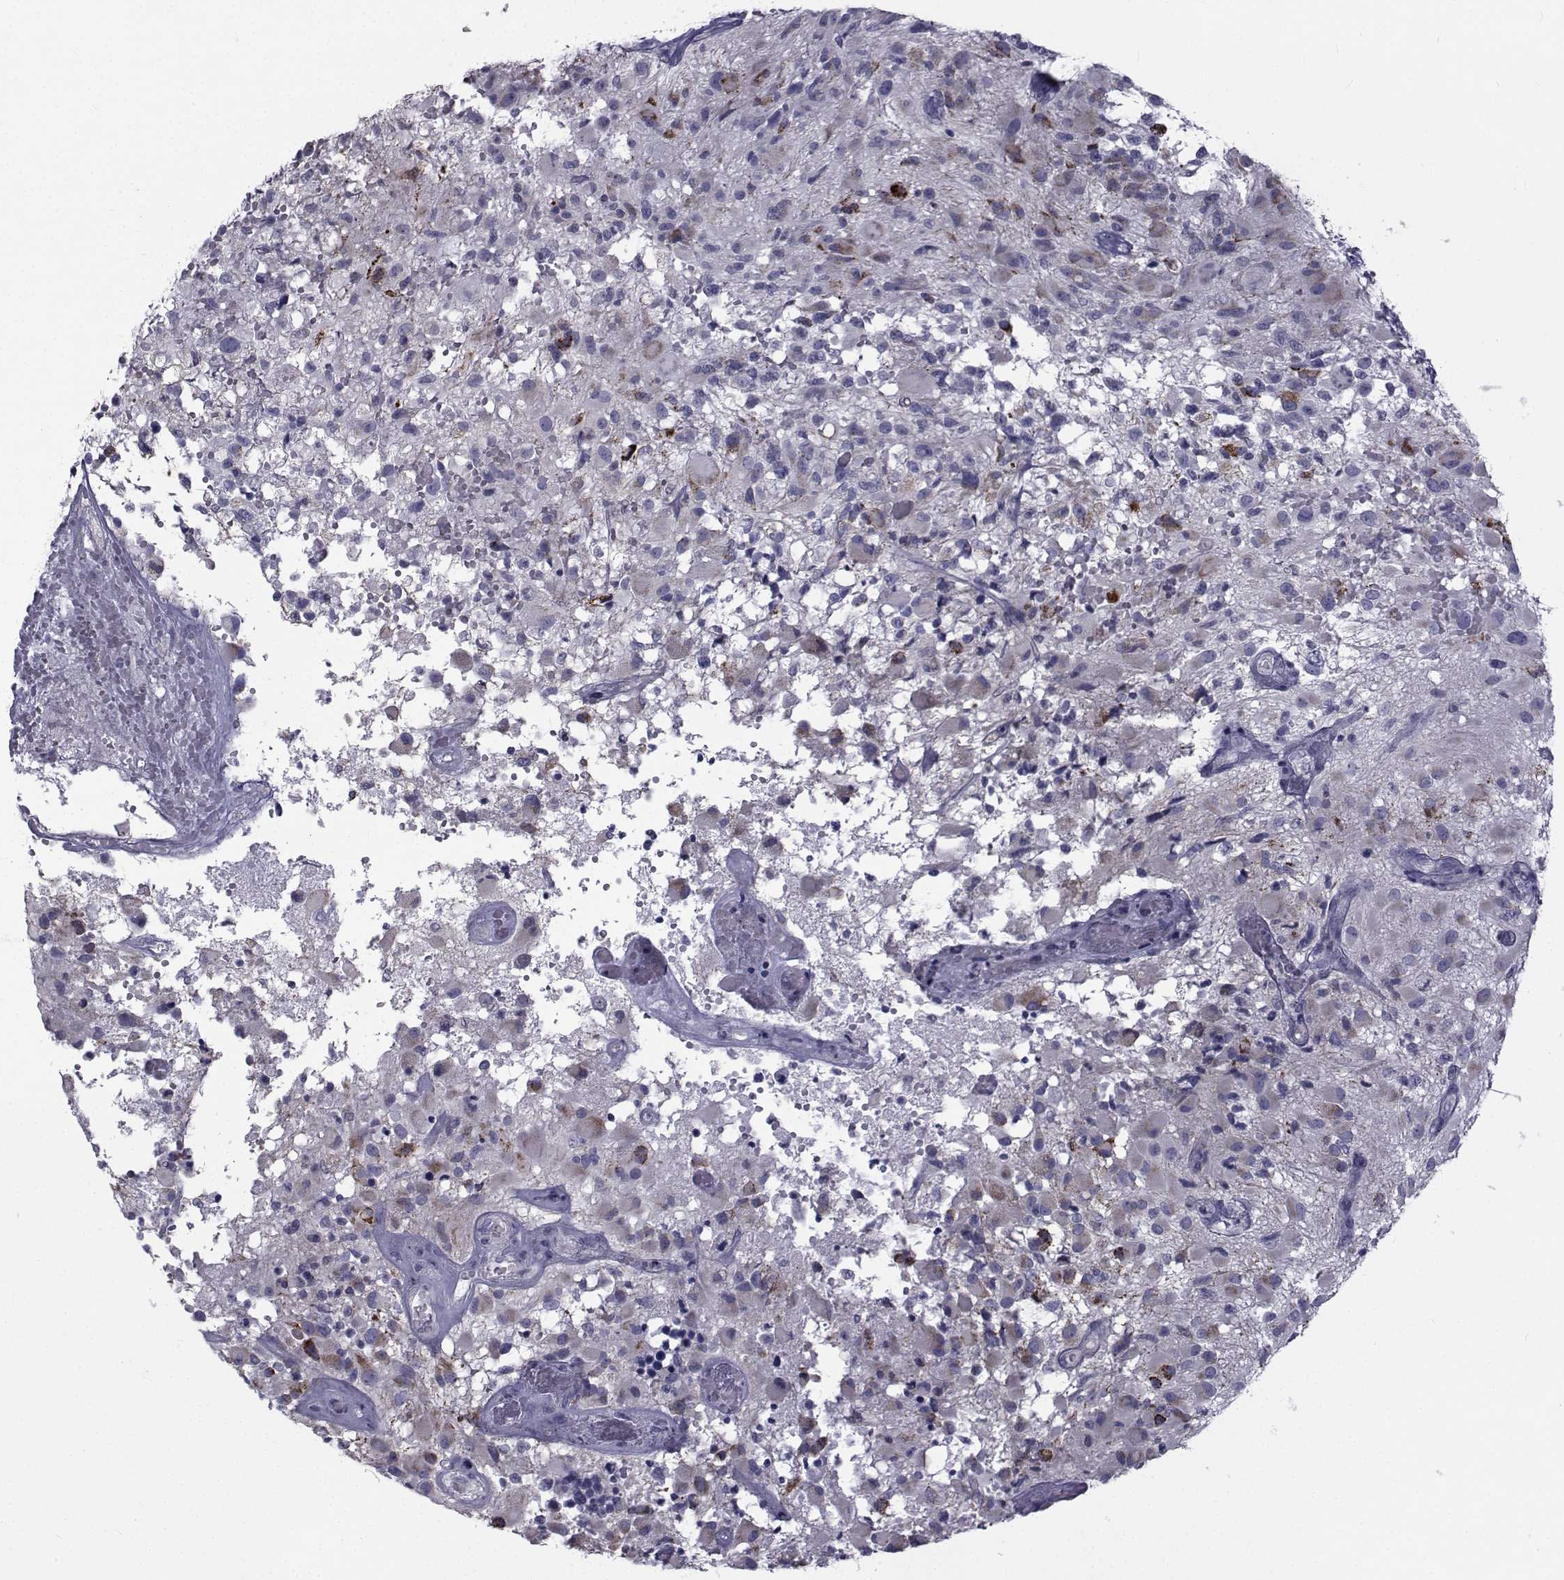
{"staining": {"intensity": "negative", "quantity": "none", "location": "none"}, "tissue": "glioma", "cell_type": "Tumor cells", "image_type": "cancer", "snomed": [{"axis": "morphology", "description": "Glioma, malignant, High grade"}, {"axis": "topography", "description": "Brain"}], "caption": "Glioma was stained to show a protein in brown. There is no significant staining in tumor cells.", "gene": "FDXR", "patient": {"sex": "female", "age": 63}}